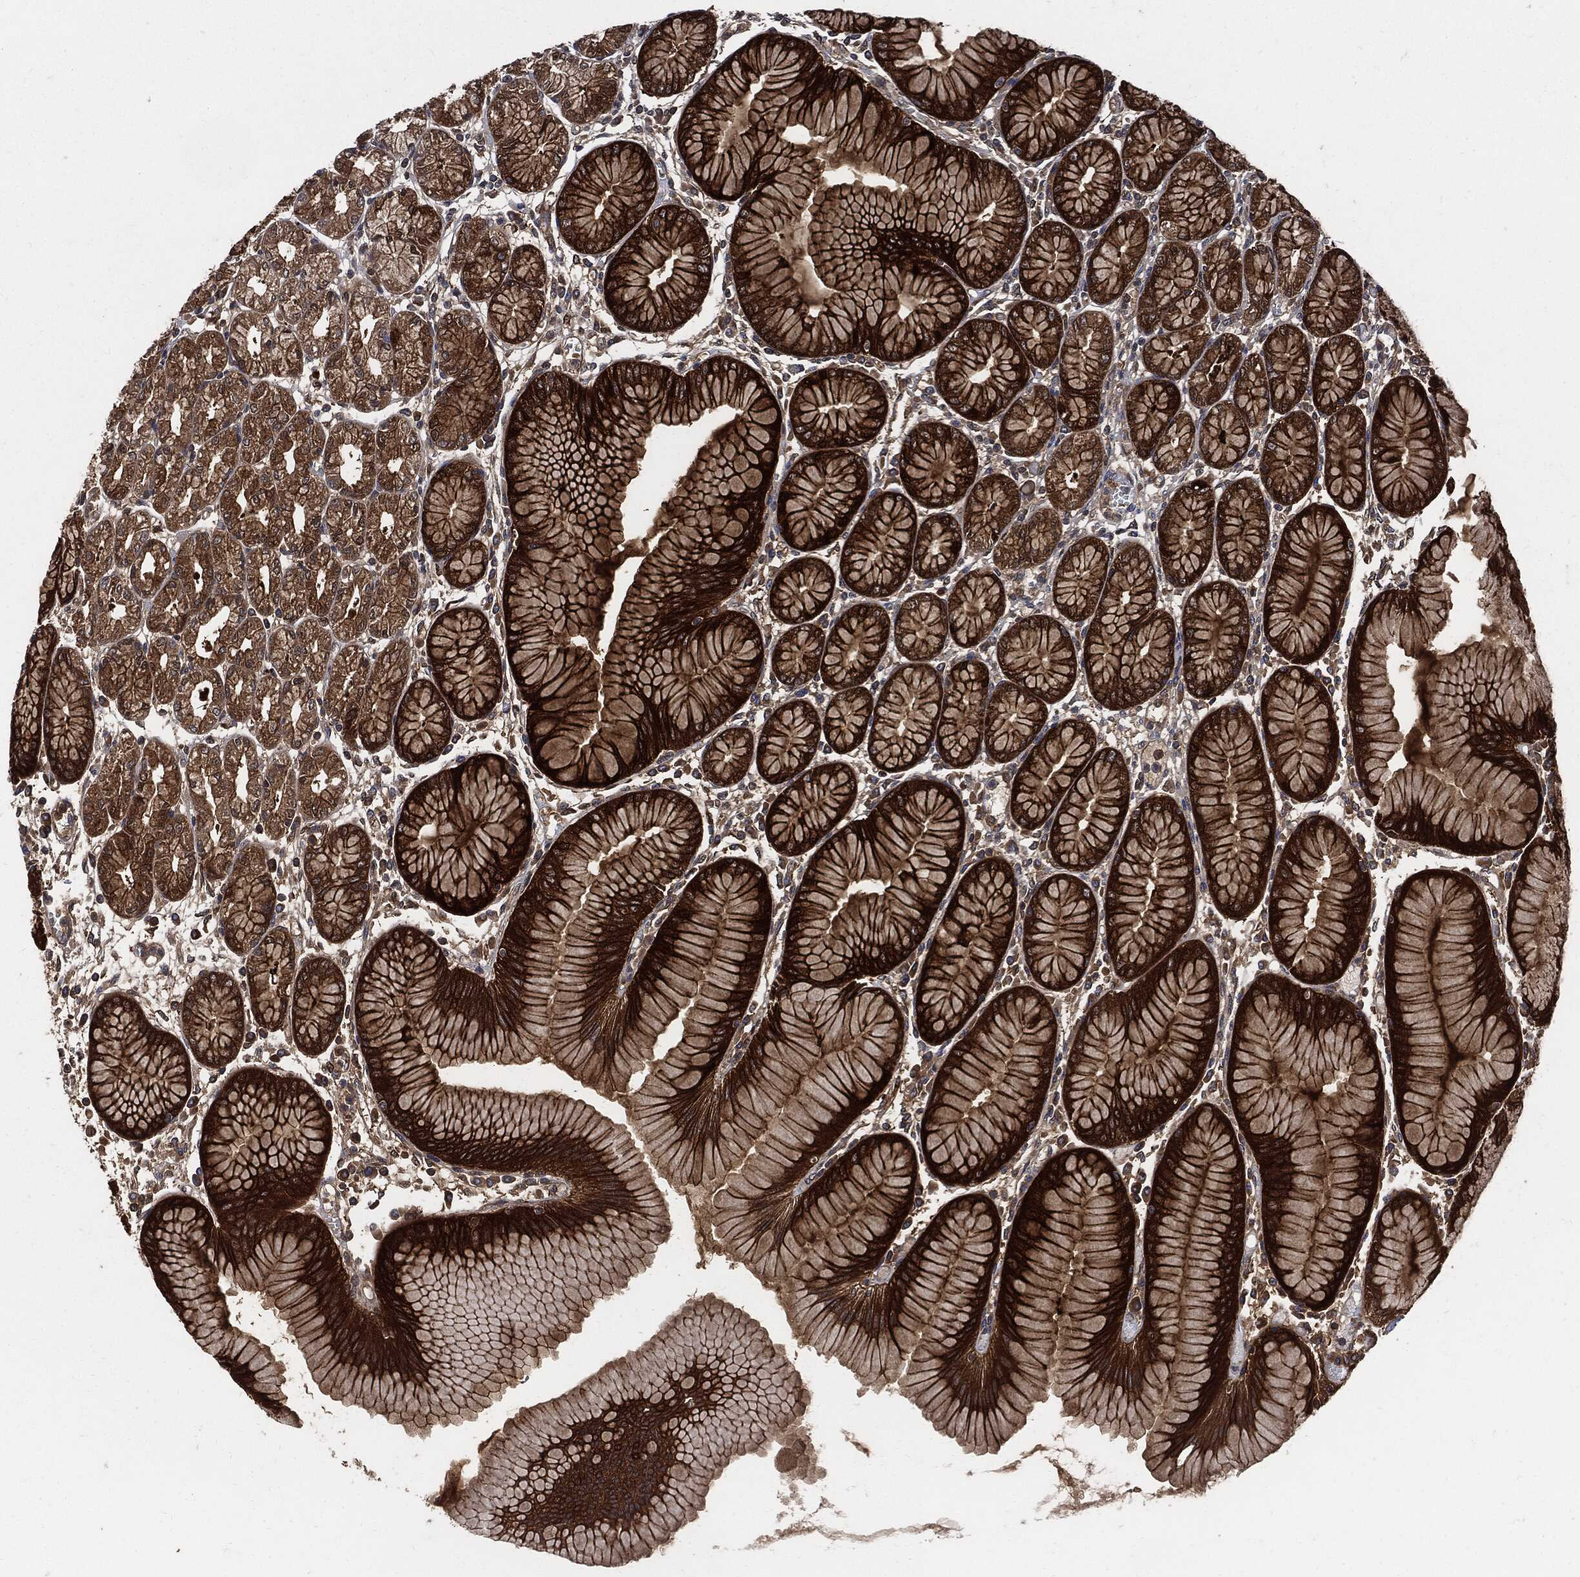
{"staining": {"intensity": "strong", "quantity": ">75%", "location": "cytoplasmic/membranous"}, "tissue": "stomach", "cell_type": "Glandular cells", "image_type": "normal", "snomed": [{"axis": "morphology", "description": "Normal tissue, NOS"}, {"axis": "topography", "description": "Stomach"}], "caption": "IHC (DAB (3,3'-diaminobenzidine)) staining of unremarkable stomach displays strong cytoplasmic/membranous protein positivity in approximately >75% of glandular cells. Nuclei are stained in blue.", "gene": "XPNPEP1", "patient": {"sex": "female", "age": 57}}